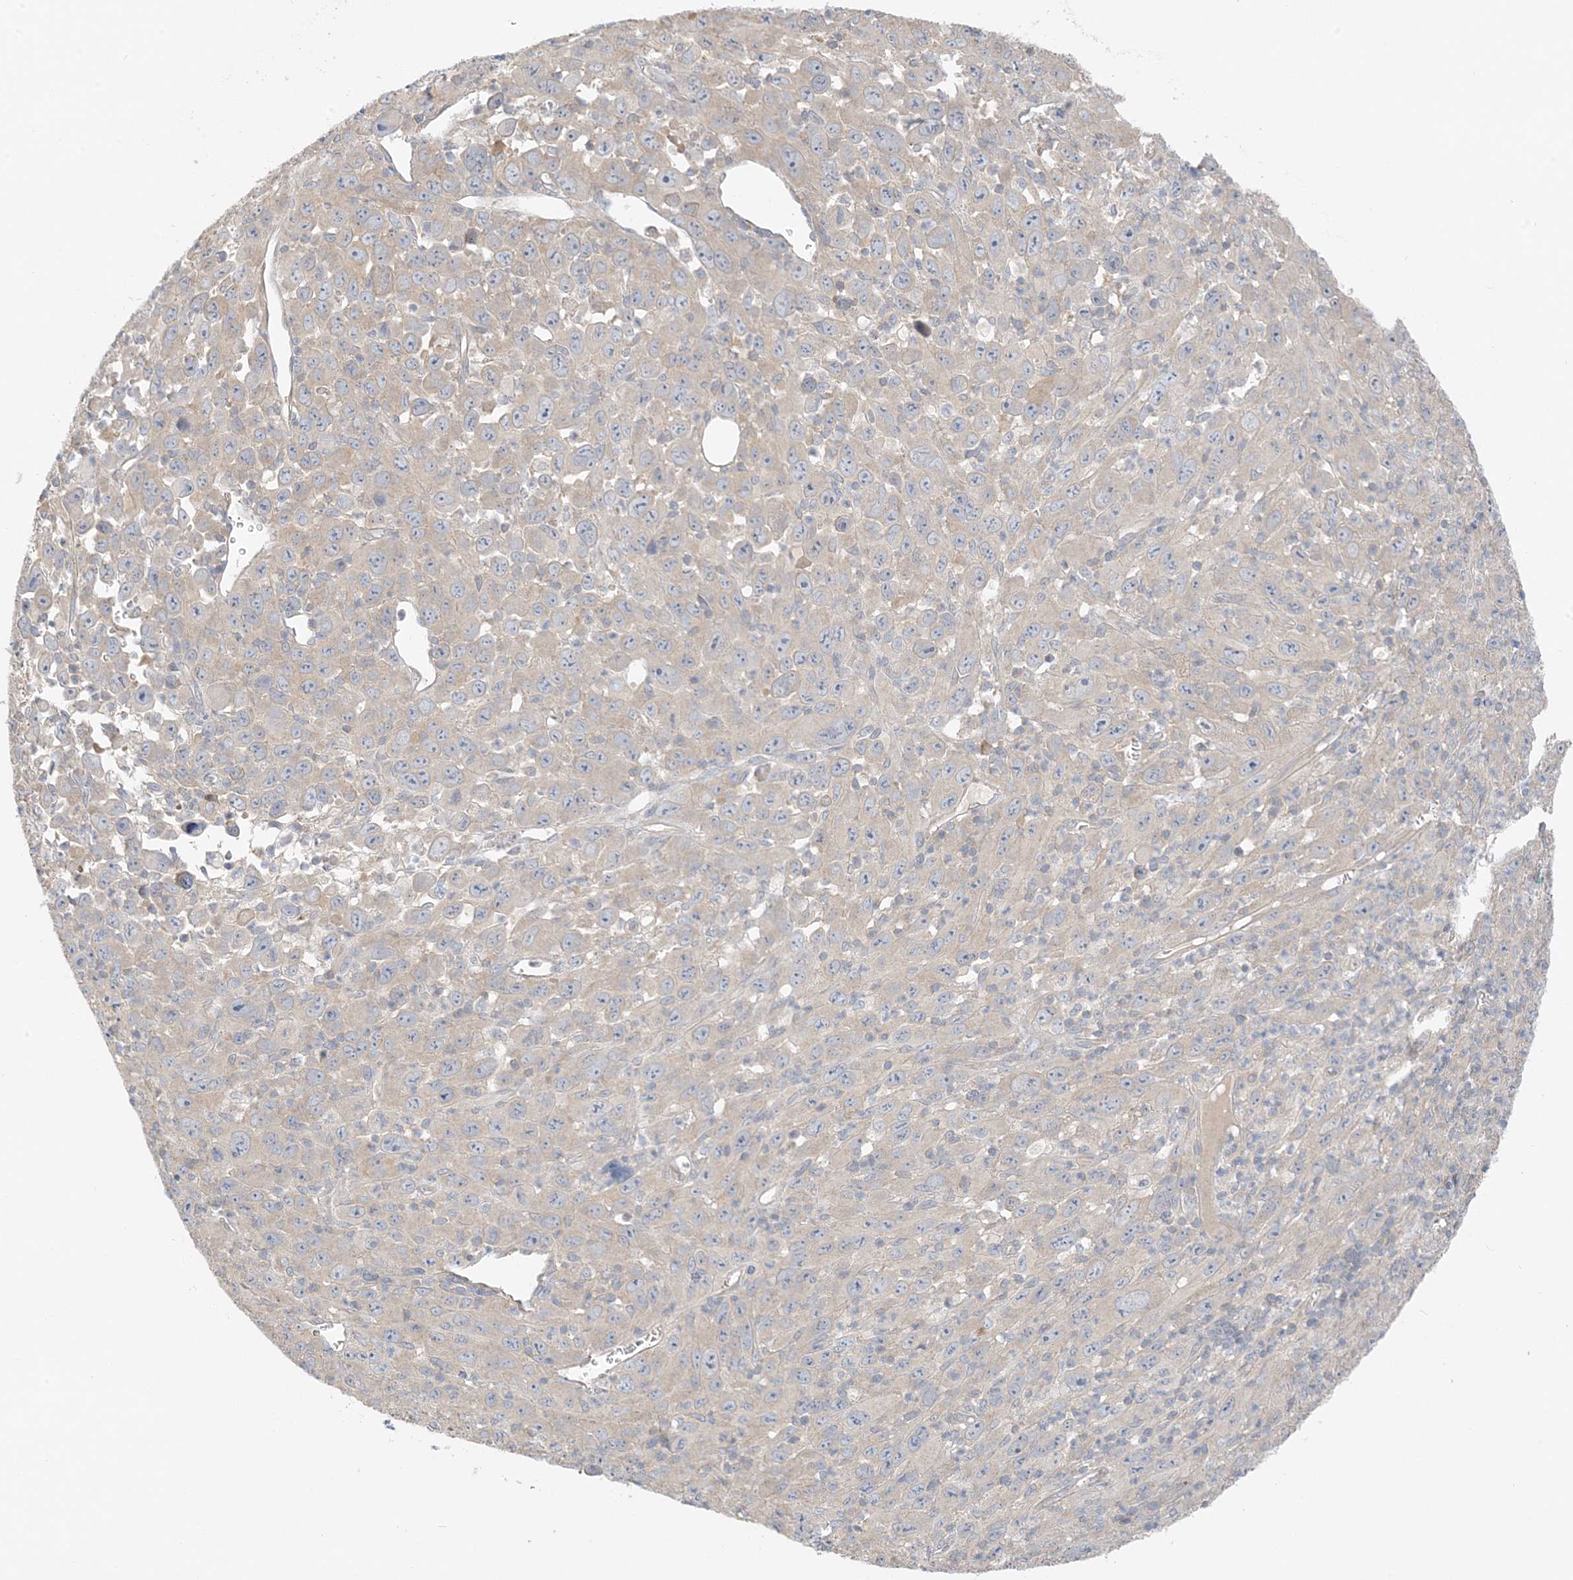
{"staining": {"intensity": "negative", "quantity": "none", "location": "none"}, "tissue": "melanoma", "cell_type": "Tumor cells", "image_type": "cancer", "snomed": [{"axis": "morphology", "description": "Malignant melanoma, Metastatic site"}, {"axis": "topography", "description": "Skin"}], "caption": "Tumor cells show no significant protein staining in melanoma. Brightfield microscopy of IHC stained with DAB (brown) and hematoxylin (blue), captured at high magnification.", "gene": "KIFBP", "patient": {"sex": "female", "age": 56}}